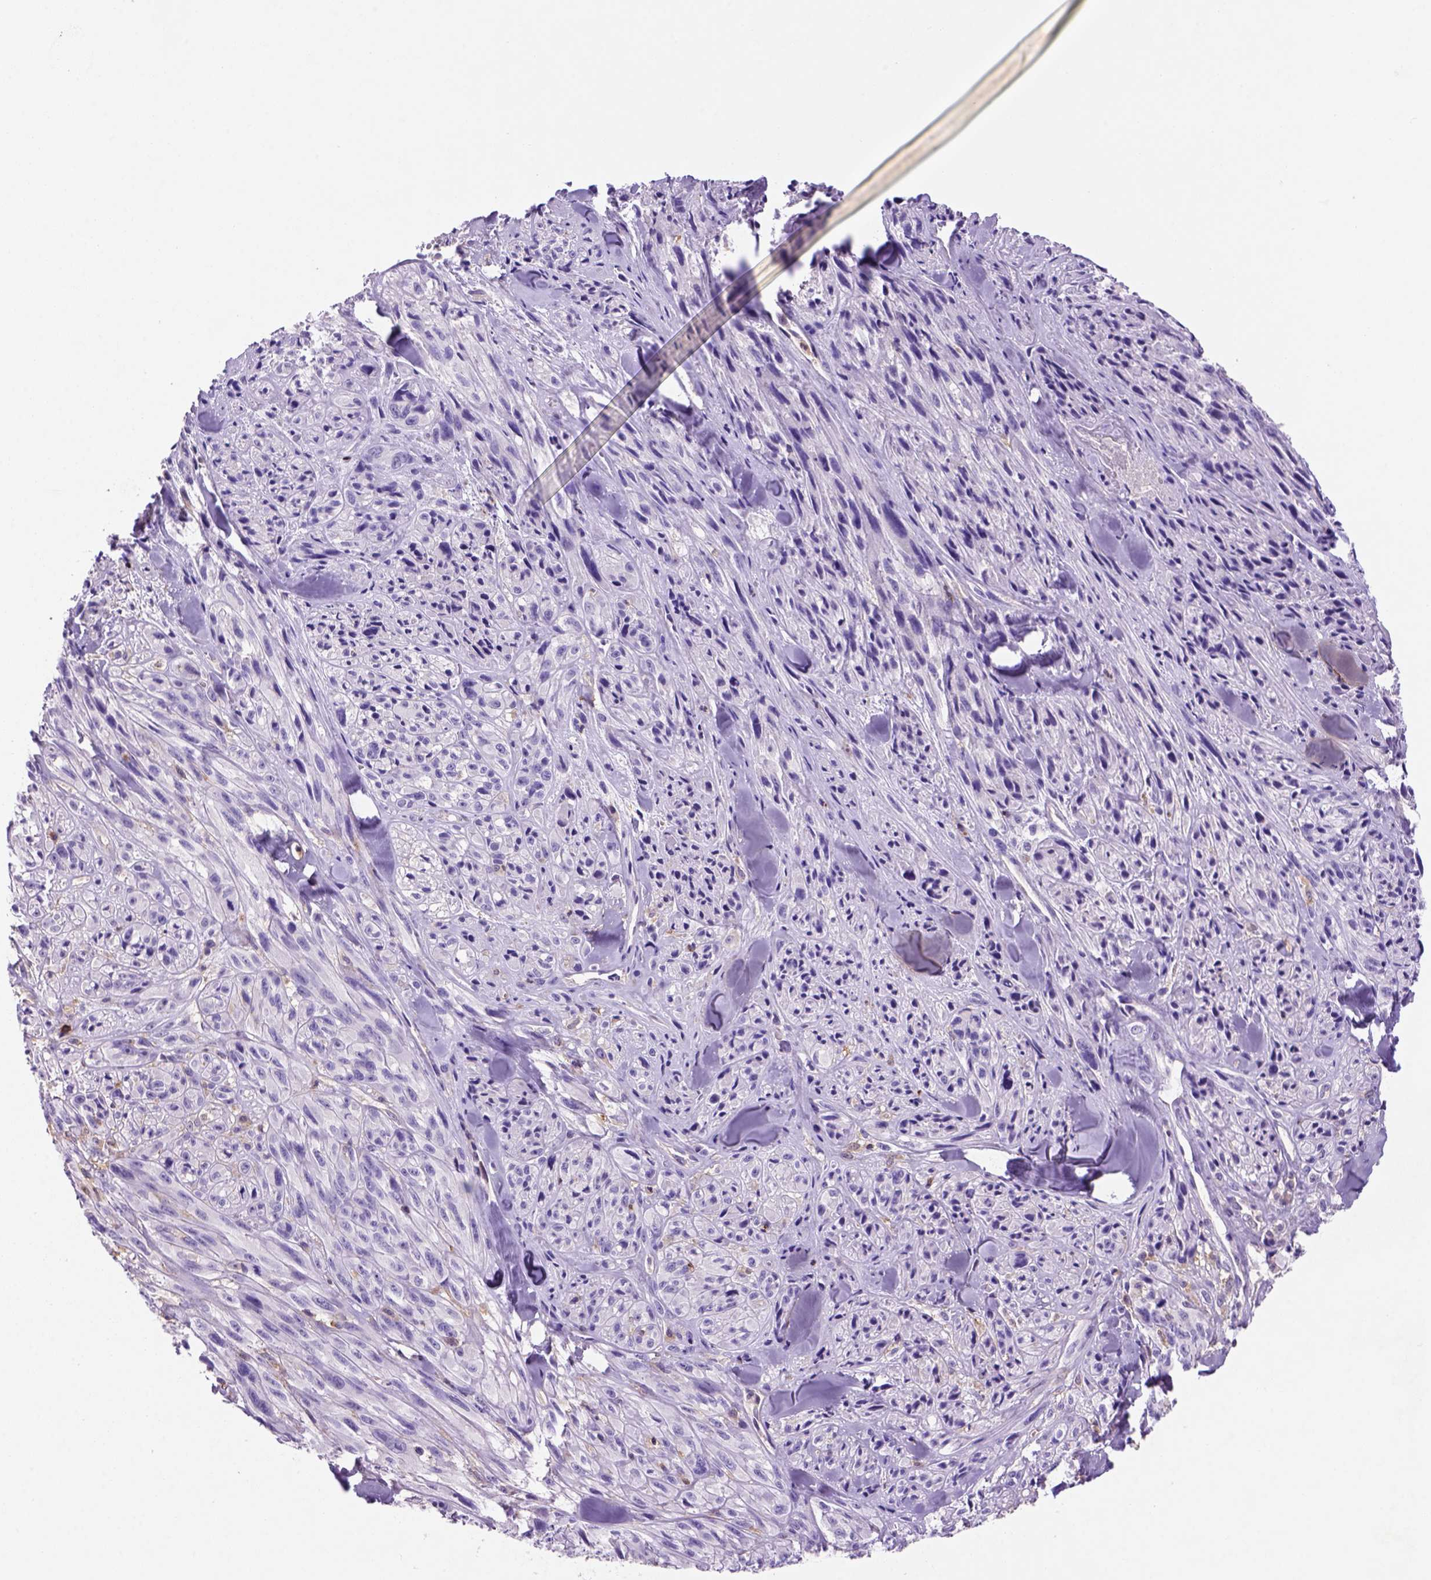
{"staining": {"intensity": "negative", "quantity": "none", "location": "none"}, "tissue": "melanoma", "cell_type": "Tumor cells", "image_type": "cancer", "snomed": [{"axis": "morphology", "description": "Malignant melanoma, NOS"}, {"axis": "topography", "description": "Skin"}], "caption": "High power microscopy histopathology image of an IHC photomicrograph of malignant melanoma, revealing no significant staining in tumor cells.", "gene": "INPP5D", "patient": {"sex": "male", "age": 67}}